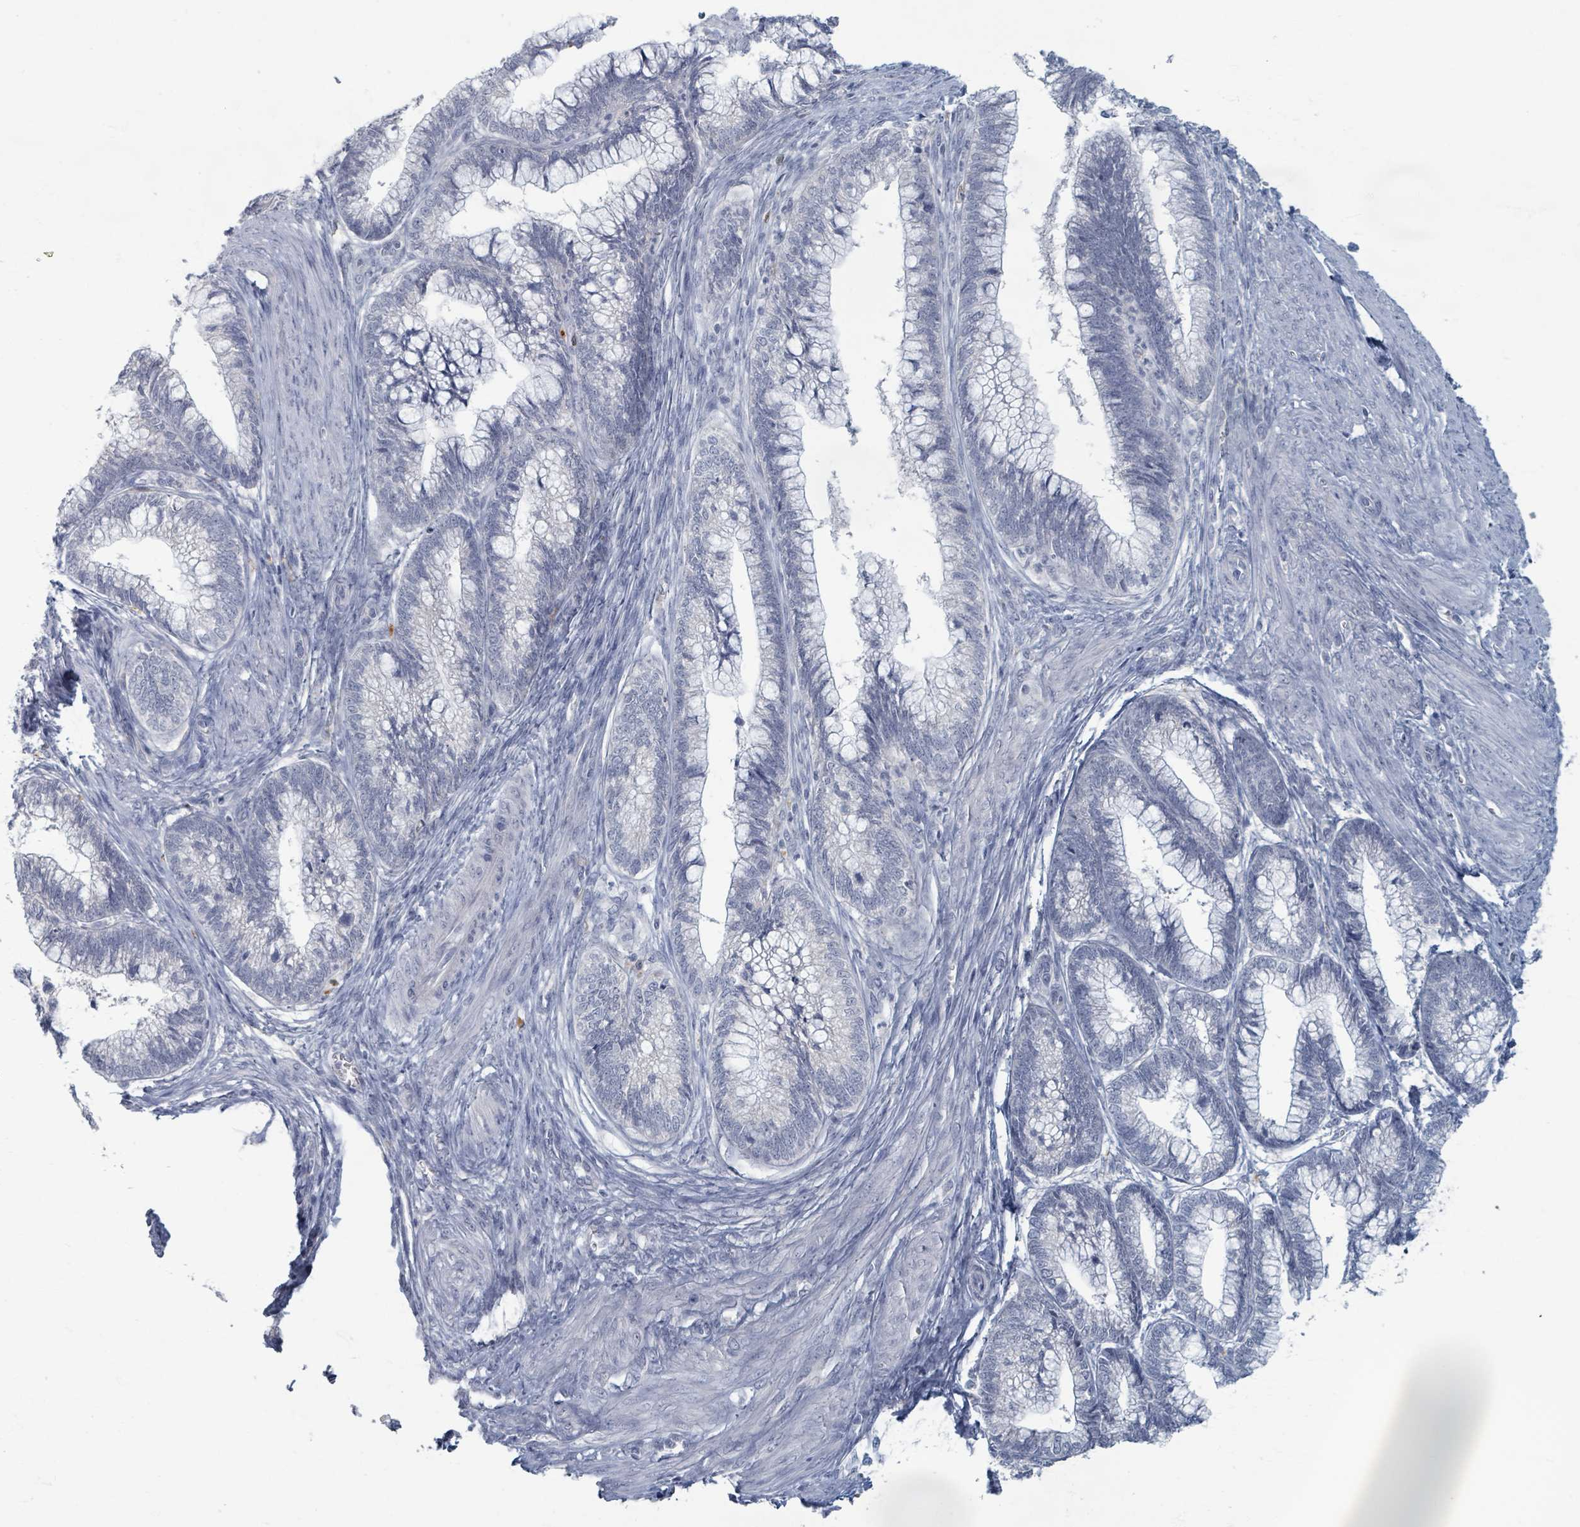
{"staining": {"intensity": "negative", "quantity": "none", "location": "none"}, "tissue": "cervical cancer", "cell_type": "Tumor cells", "image_type": "cancer", "snomed": [{"axis": "morphology", "description": "Adenocarcinoma, NOS"}, {"axis": "topography", "description": "Cervix"}], "caption": "Cervical cancer (adenocarcinoma) was stained to show a protein in brown. There is no significant positivity in tumor cells.", "gene": "WNT11", "patient": {"sex": "female", "age": 44}}